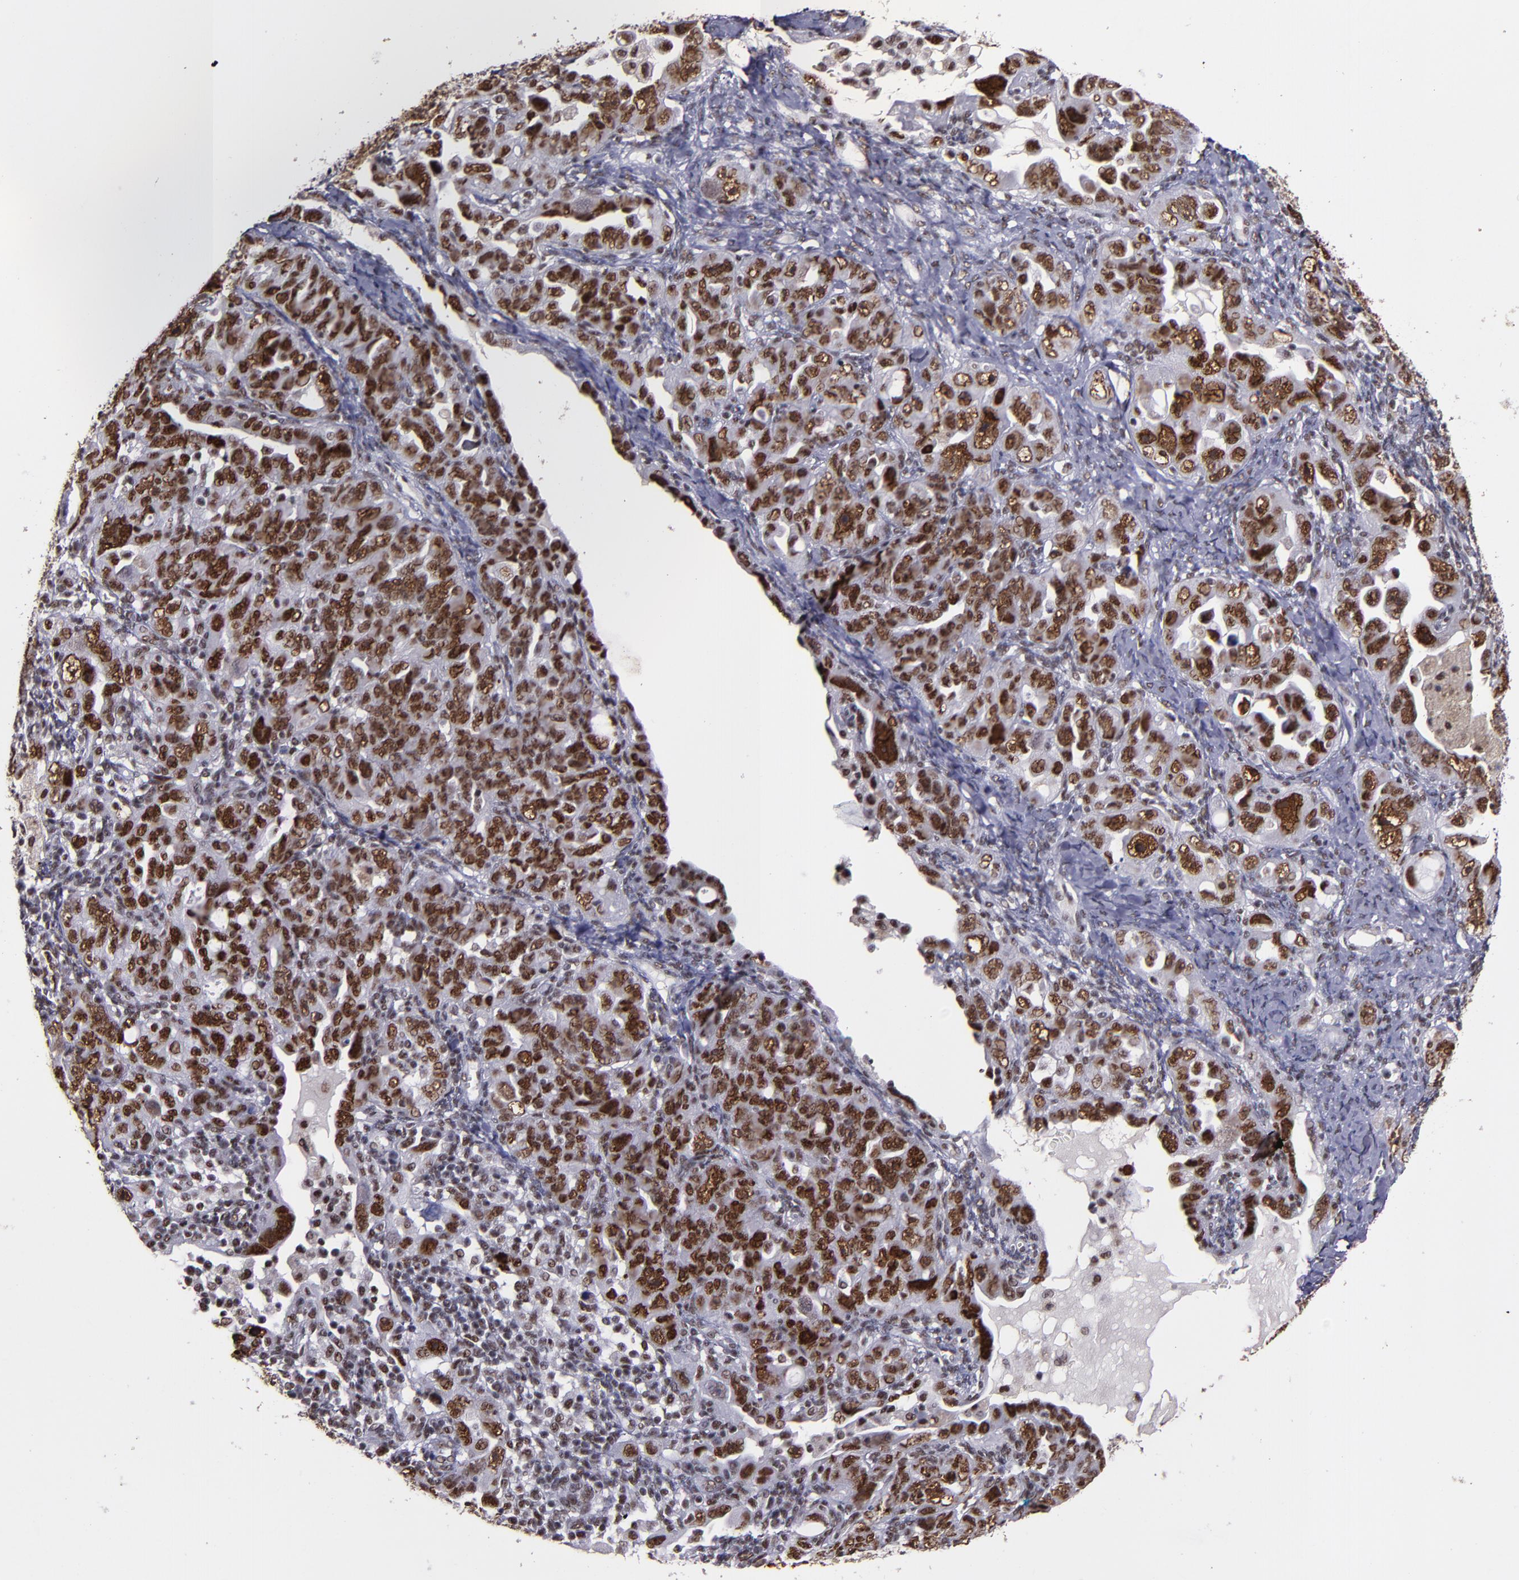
{"staining": {"intensity": "strong", "quantity": ">75%", "location": "nuclear"}, "tissue": "ovarian cancer", "cell_type": "Tumor cells", "image_type": "cancer", "snomed": [{"axis": "morphology", "description": "Cystadenocarcinoma, serous, NOS"}, {"axis": "topography", "description": "Ovary"}], "caption": "Immunohistochemistry (IHC) (DAB (3,3'-diaminobenzidine)) staining of human ovarian cancer (serous cystadenocarcinoma) reveals strong nuclear protein staining in approximately >75% of tumor cells.", "gene": "PPP4R3A", "patient": {"sex": "female", "age": 66}}